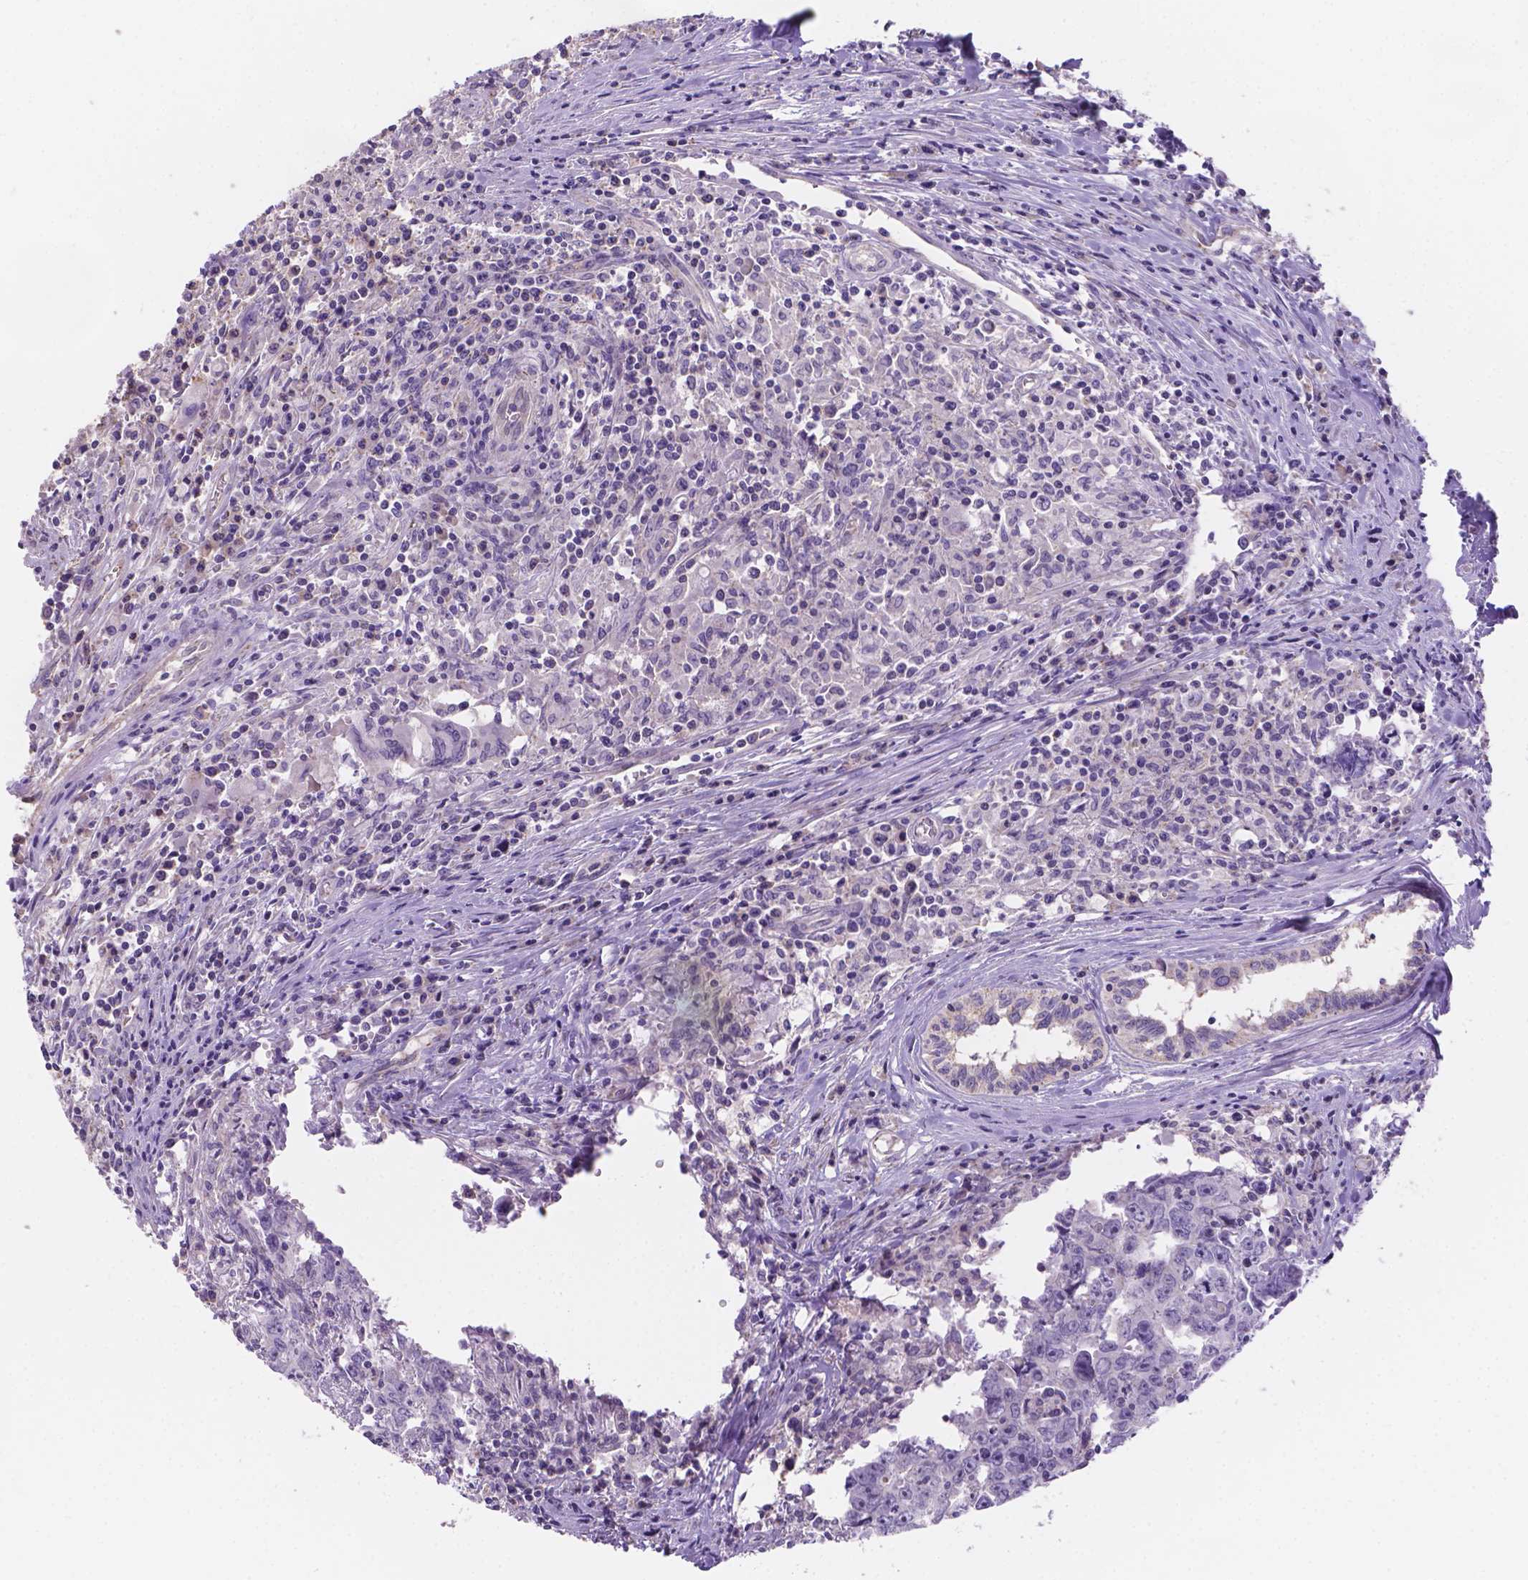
{"staining": {"intensity": "negative", "quantity": "none", "location": "none"}, "tissue": "testis cancer", "cell_type": "Tumor cells", "image_type": "cancer", "snomed": [{"axis": "morphology", "description": "Carcinoma, Embryonal, NOS"}, {"axis": "topography", "description": "Testis"}], "caption": "Tumor cells show no significant protein expression in testis embryonal carcinoma.", "gene": "CD96", "patient": {"sex": "male", "age": 22}}